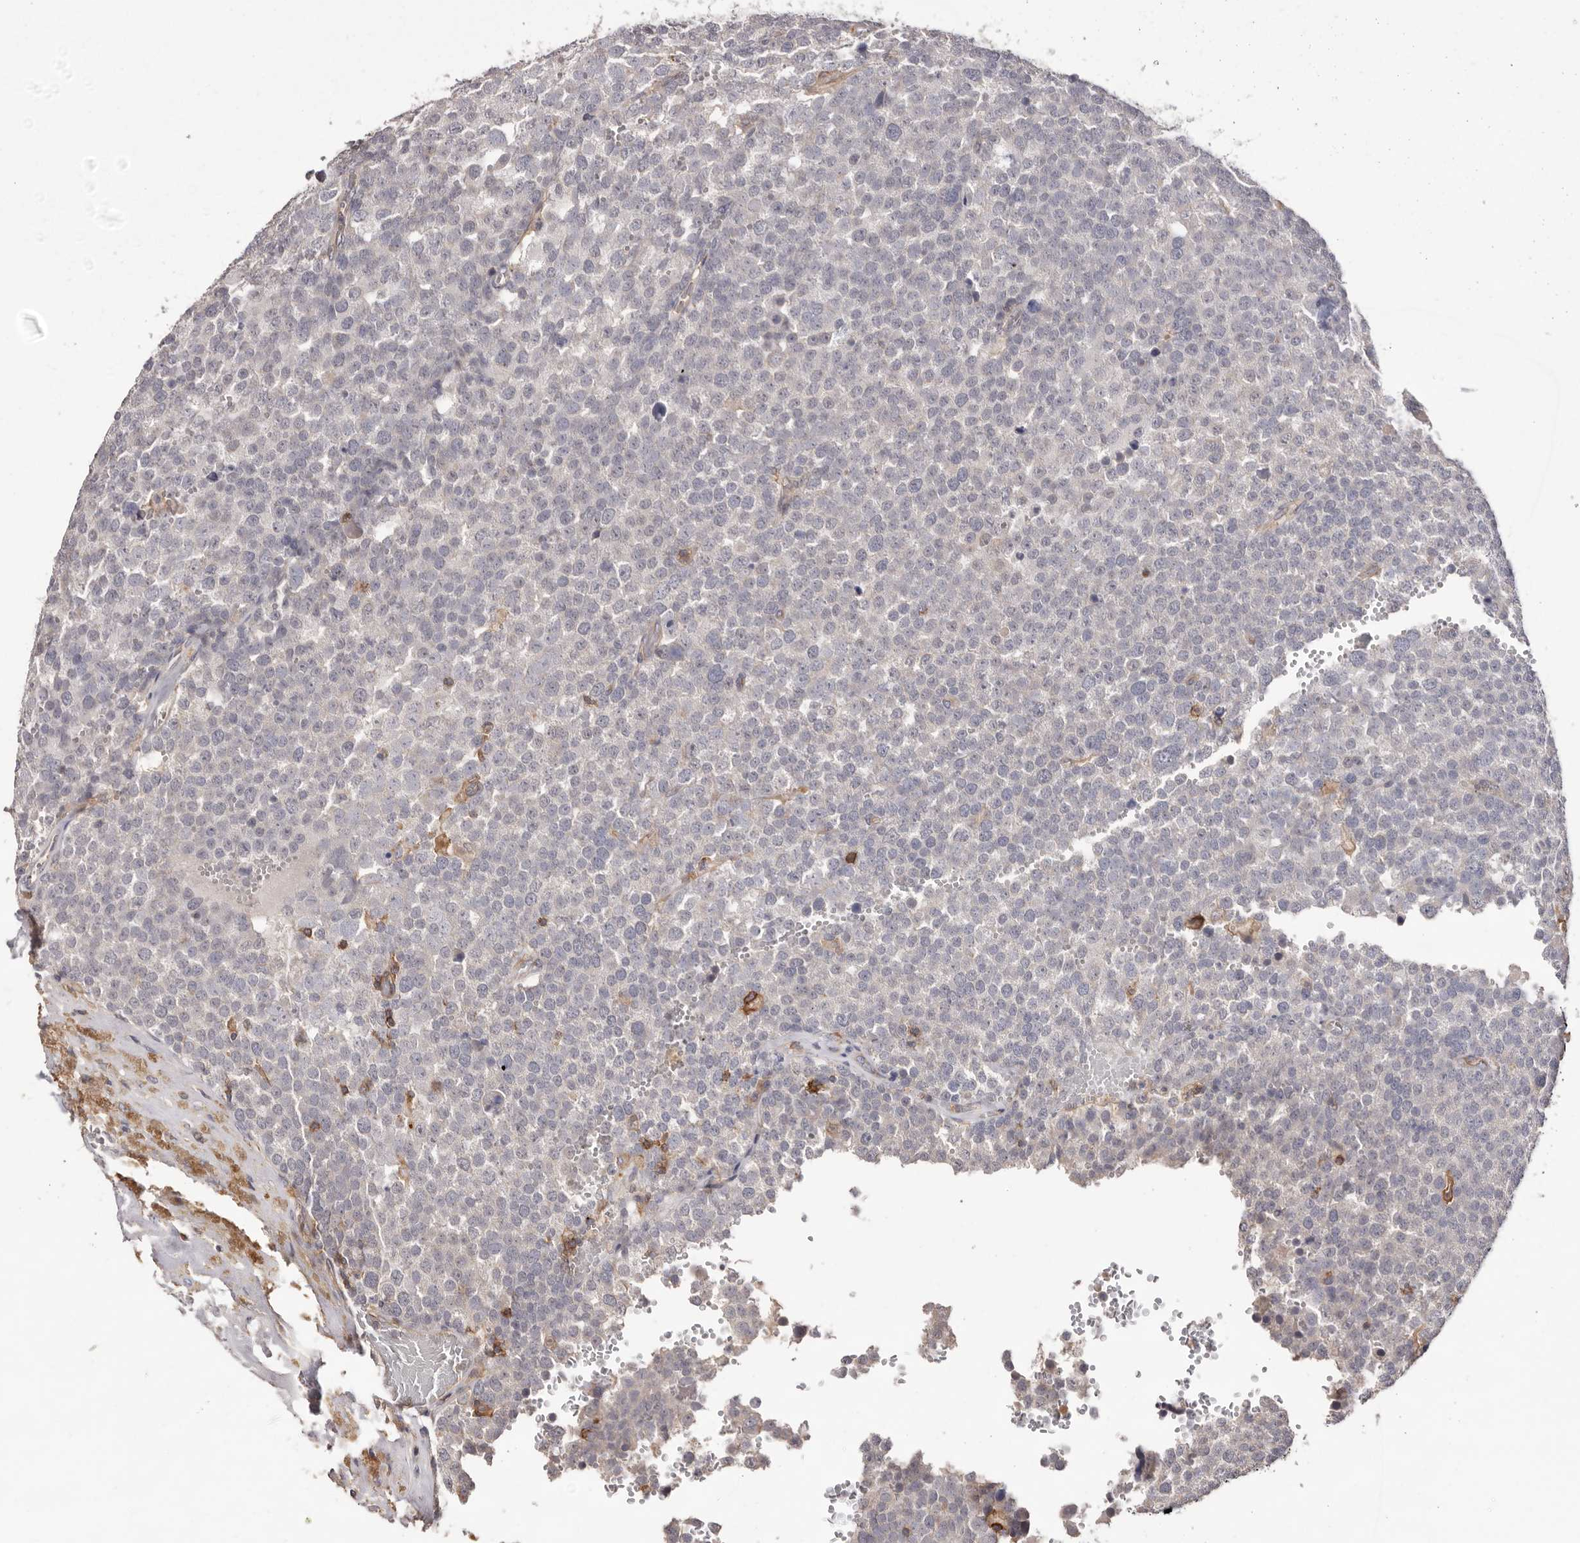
{"staining": {"intensity": "negative", "quantity": "none", "location": "none"}, "tissue": "testis cancer", "cell_type": "Tumor cells", "image_type": "cancer", "snomed": [{"axis": "morphology", "description": "Seminoma, NOS"}, {"axis": "topography", "description": "Testis"}], "caption": "A high-resolution image shows immunohistochemistry (IHC) staining of testis seminoma, which reveals no significant expression in tumor cells.", "gene": "MMACHC", "patient": {"sex": "male", "age": 71}}